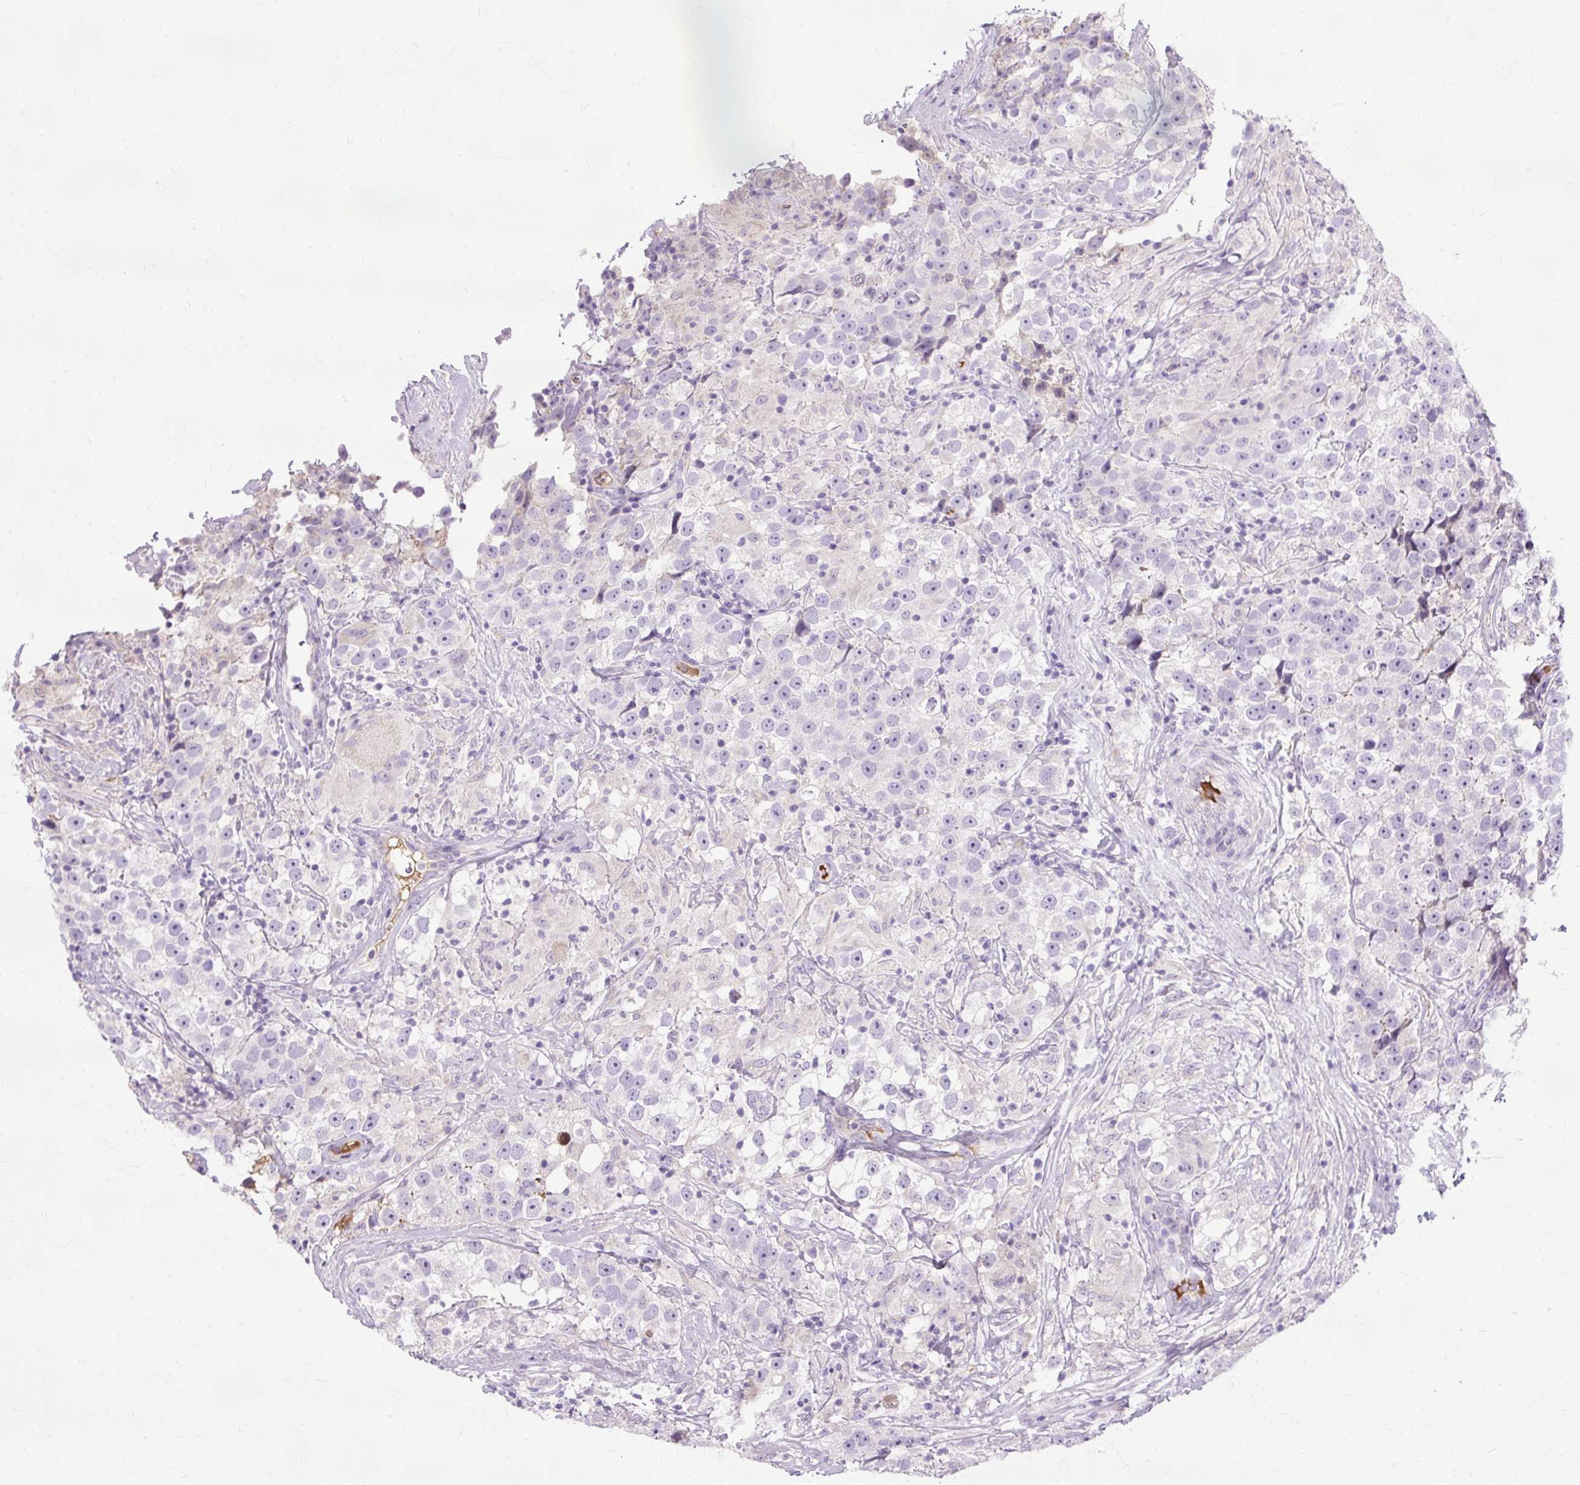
{"staining": {"intensity": "negative", "quantity": "none", "location": "none"}, "tissue": "testis cancer", "cell_type": "Tumor cells", "image_type": "cancer", "snomed": [{"axis": "morphology", "description": "Seminoma, NOS"}, {"axis": "topography", "description": "Testis"}], "caption": "Immunohistochemical staining of seminoma (testis) displays no significant expression in tumor cells.", "gene": "ARRDC2", "patient": {"sex": "male", "age": 46}}